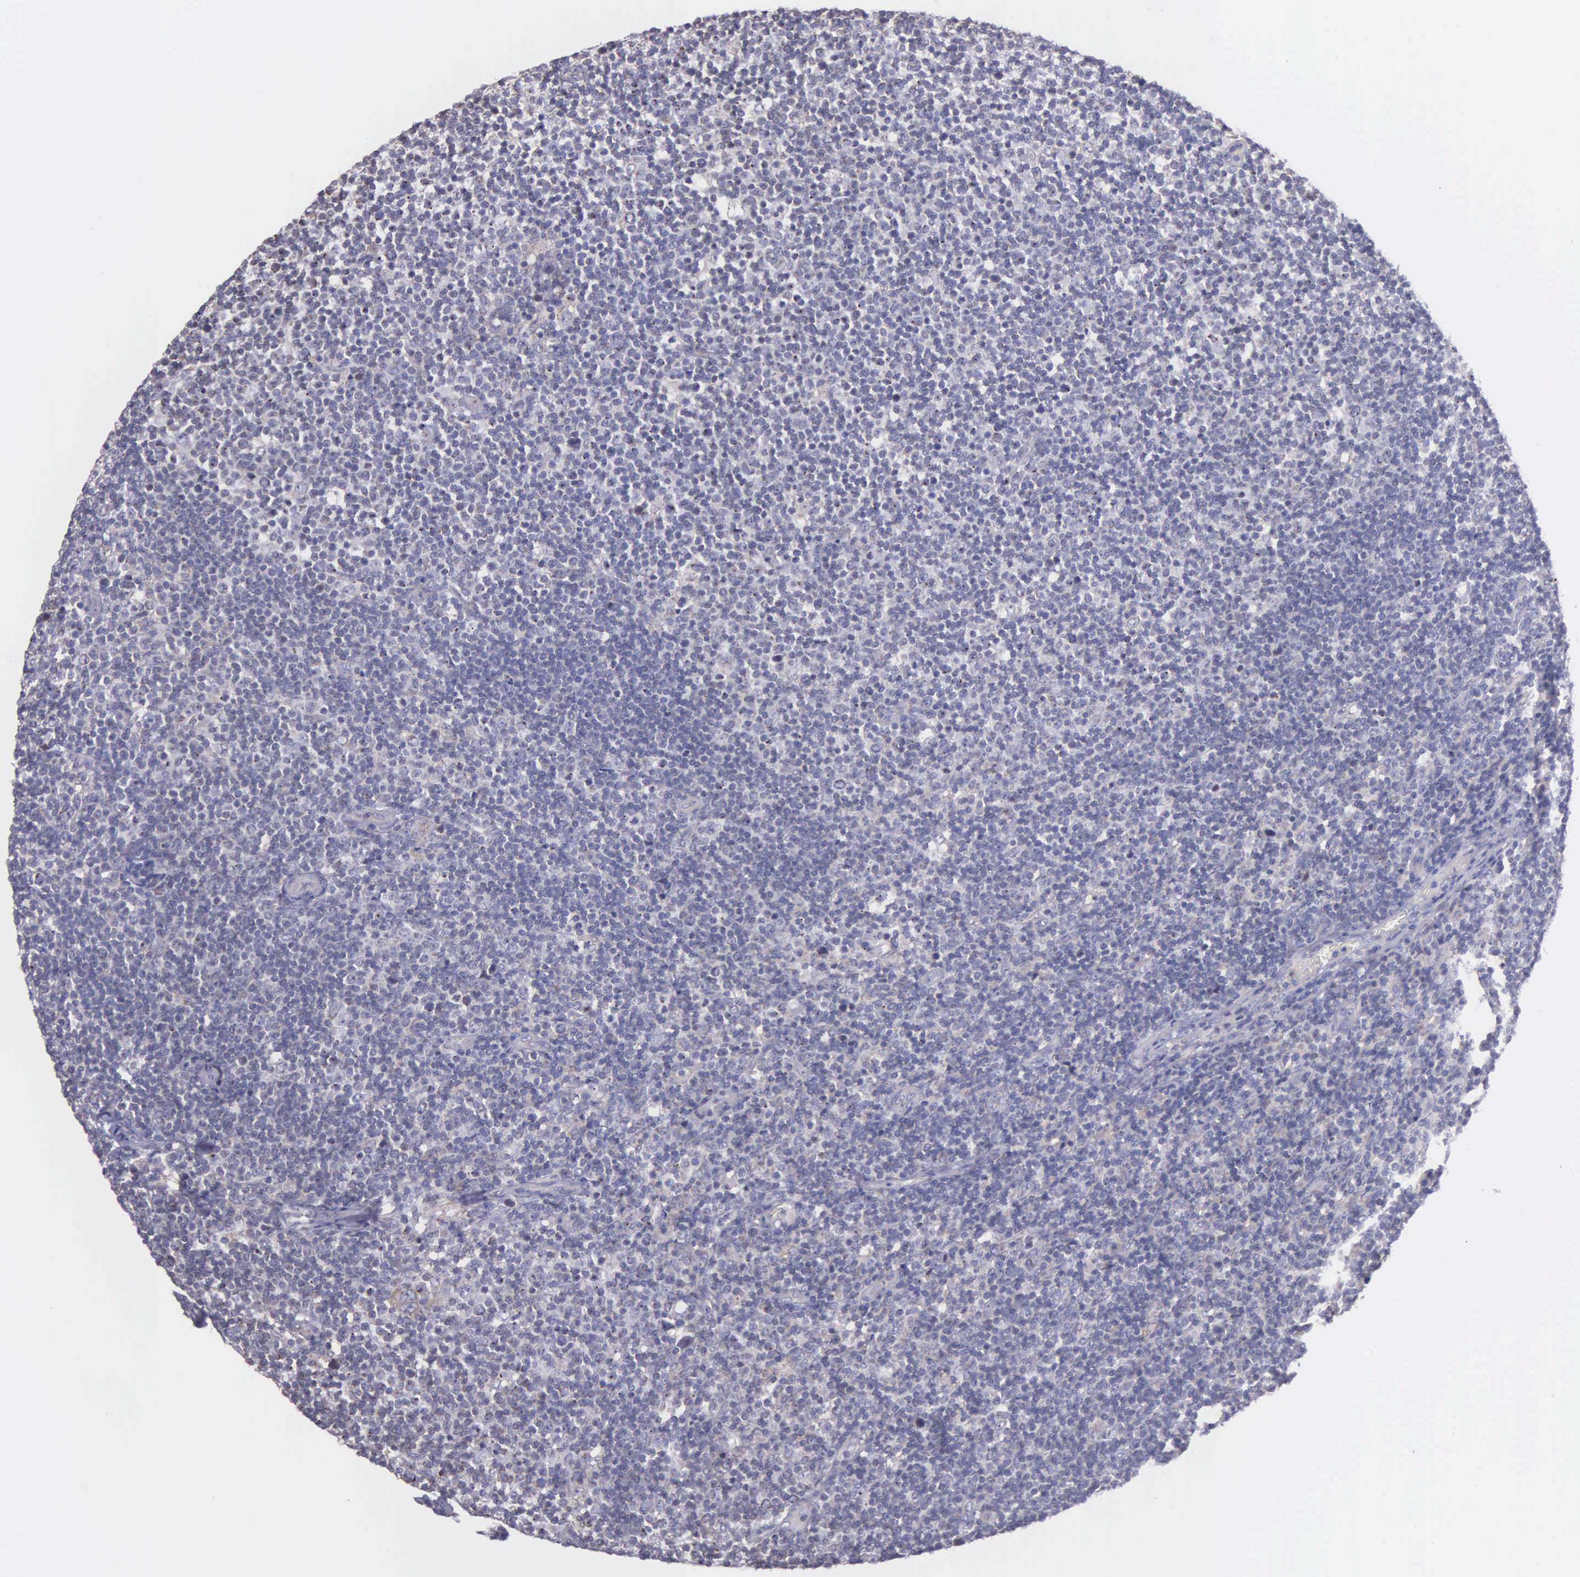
{"staining": {"intensity": "negative", "quantity": "none", "location": "none"}, "tissue": "lymphoma", "cell_type": "Tumor cells", "image_type": "cancer", "snomed": [{"axis": "morphology", "description": "Malignant lymphoma, non-Hodgkin's type, Low grade"}, {"axis": "topography", "description": "Lymph node"}], "caption": "Lymphoma was stained to show a protein in brown. There is no significant positivity in tumor cells. The staining is performed using DAB (3,3'-diaminobenzidine) brown chromogen with nuclei counter-stained in using hematoxylin.", "gene": "MIA2", "patient": {"sex": "male", "age": 74}}